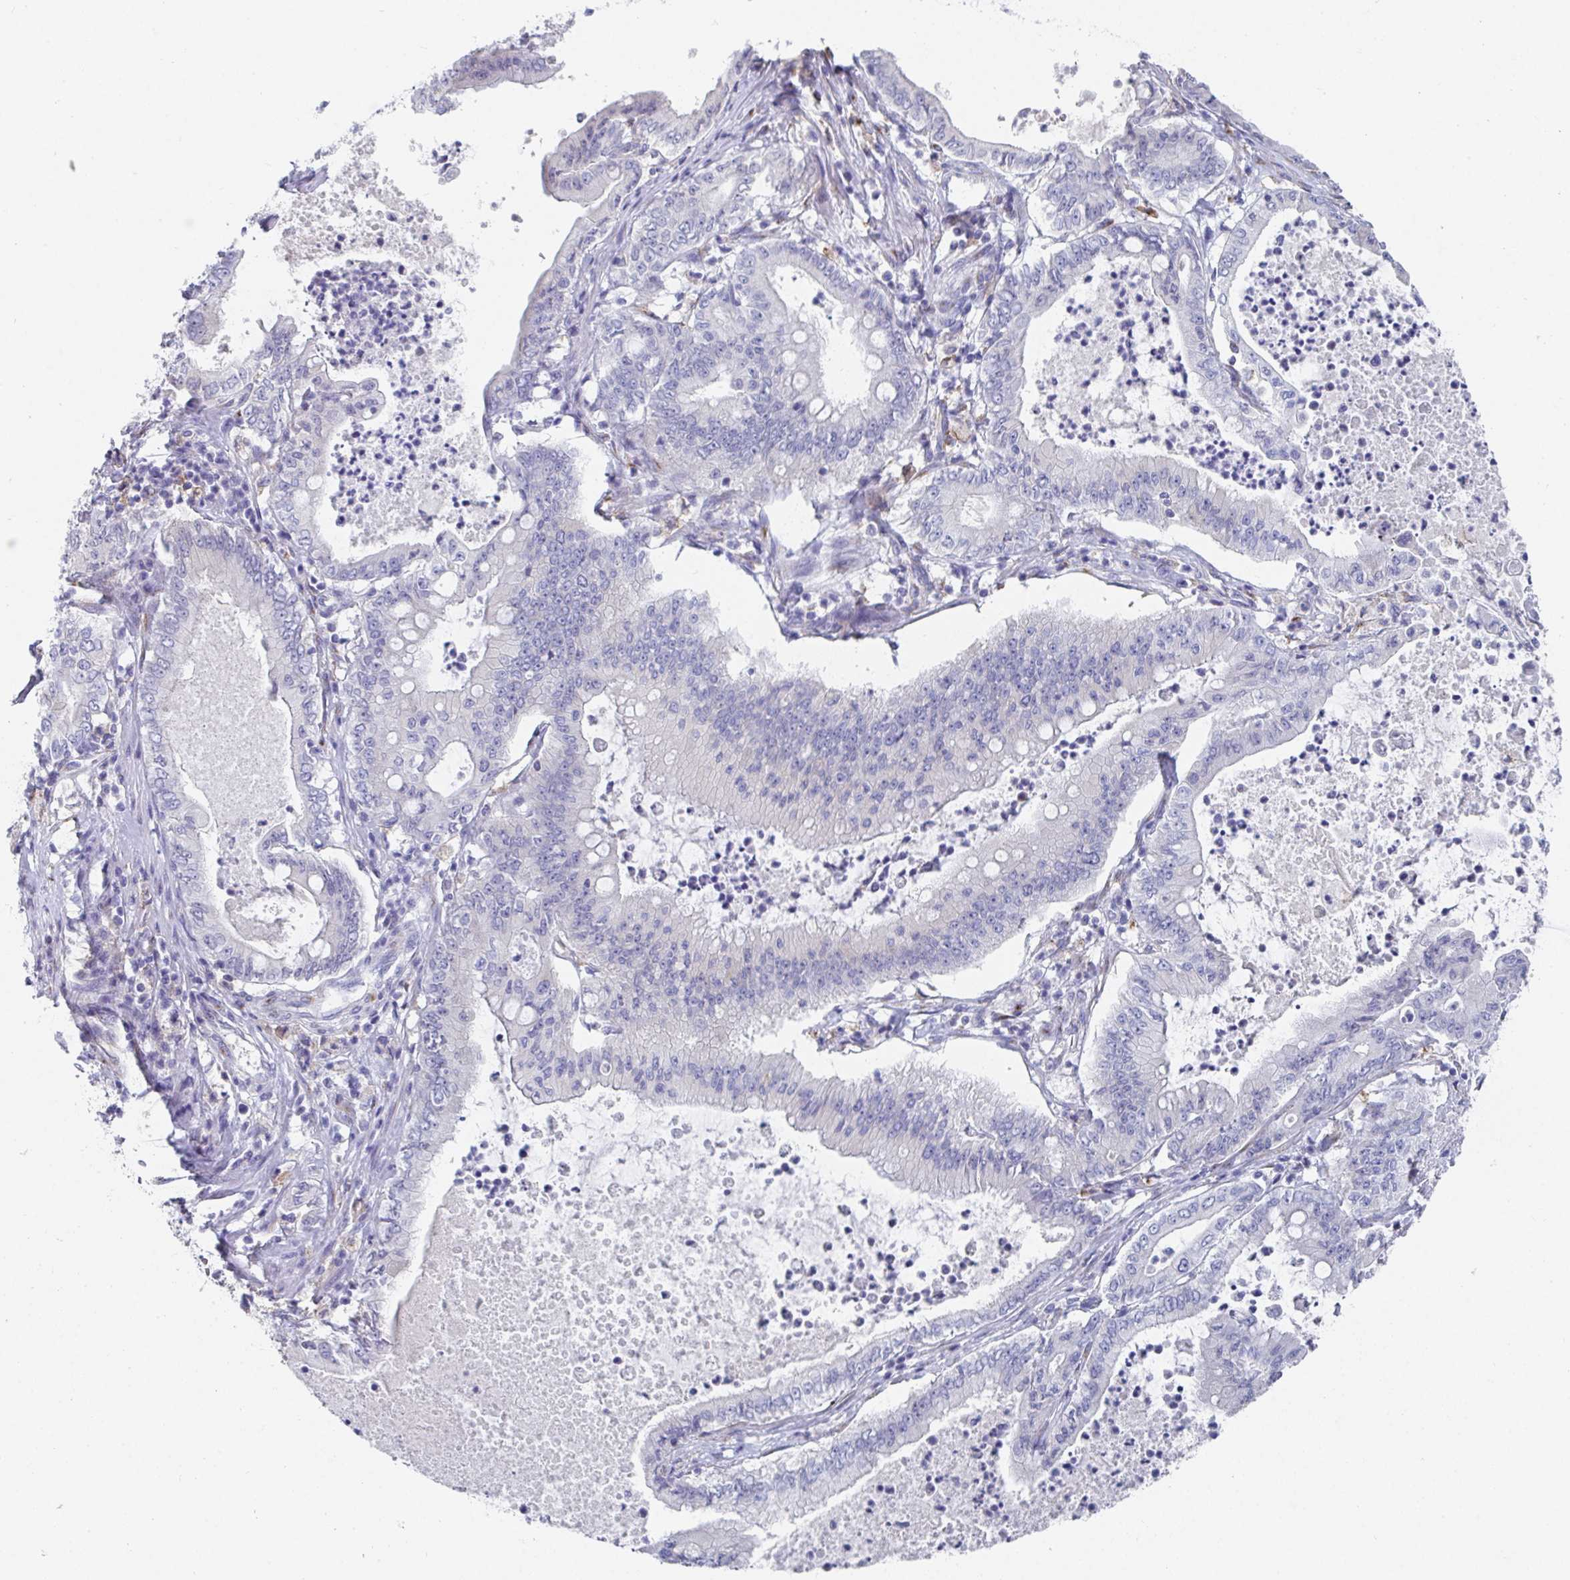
{"staining": {"intensity": "negative", "quantity": "none", "location": "none"}, "tissue": "pancreatic cancer", "cell_type": "Tumor cells", "image_type": "cancer", "snomed": [{"axis": "morphology", "description": "Adenocarcinoma, NOS"}, {"axis": "topography", "description": "Pancreas"}], "caption": "Pancreatic cancer stained for a protein using IHC exhibits no positivity tumor cells.", "gene": "TAS2R39", "patient": {"sex": "male", "age": 71}}